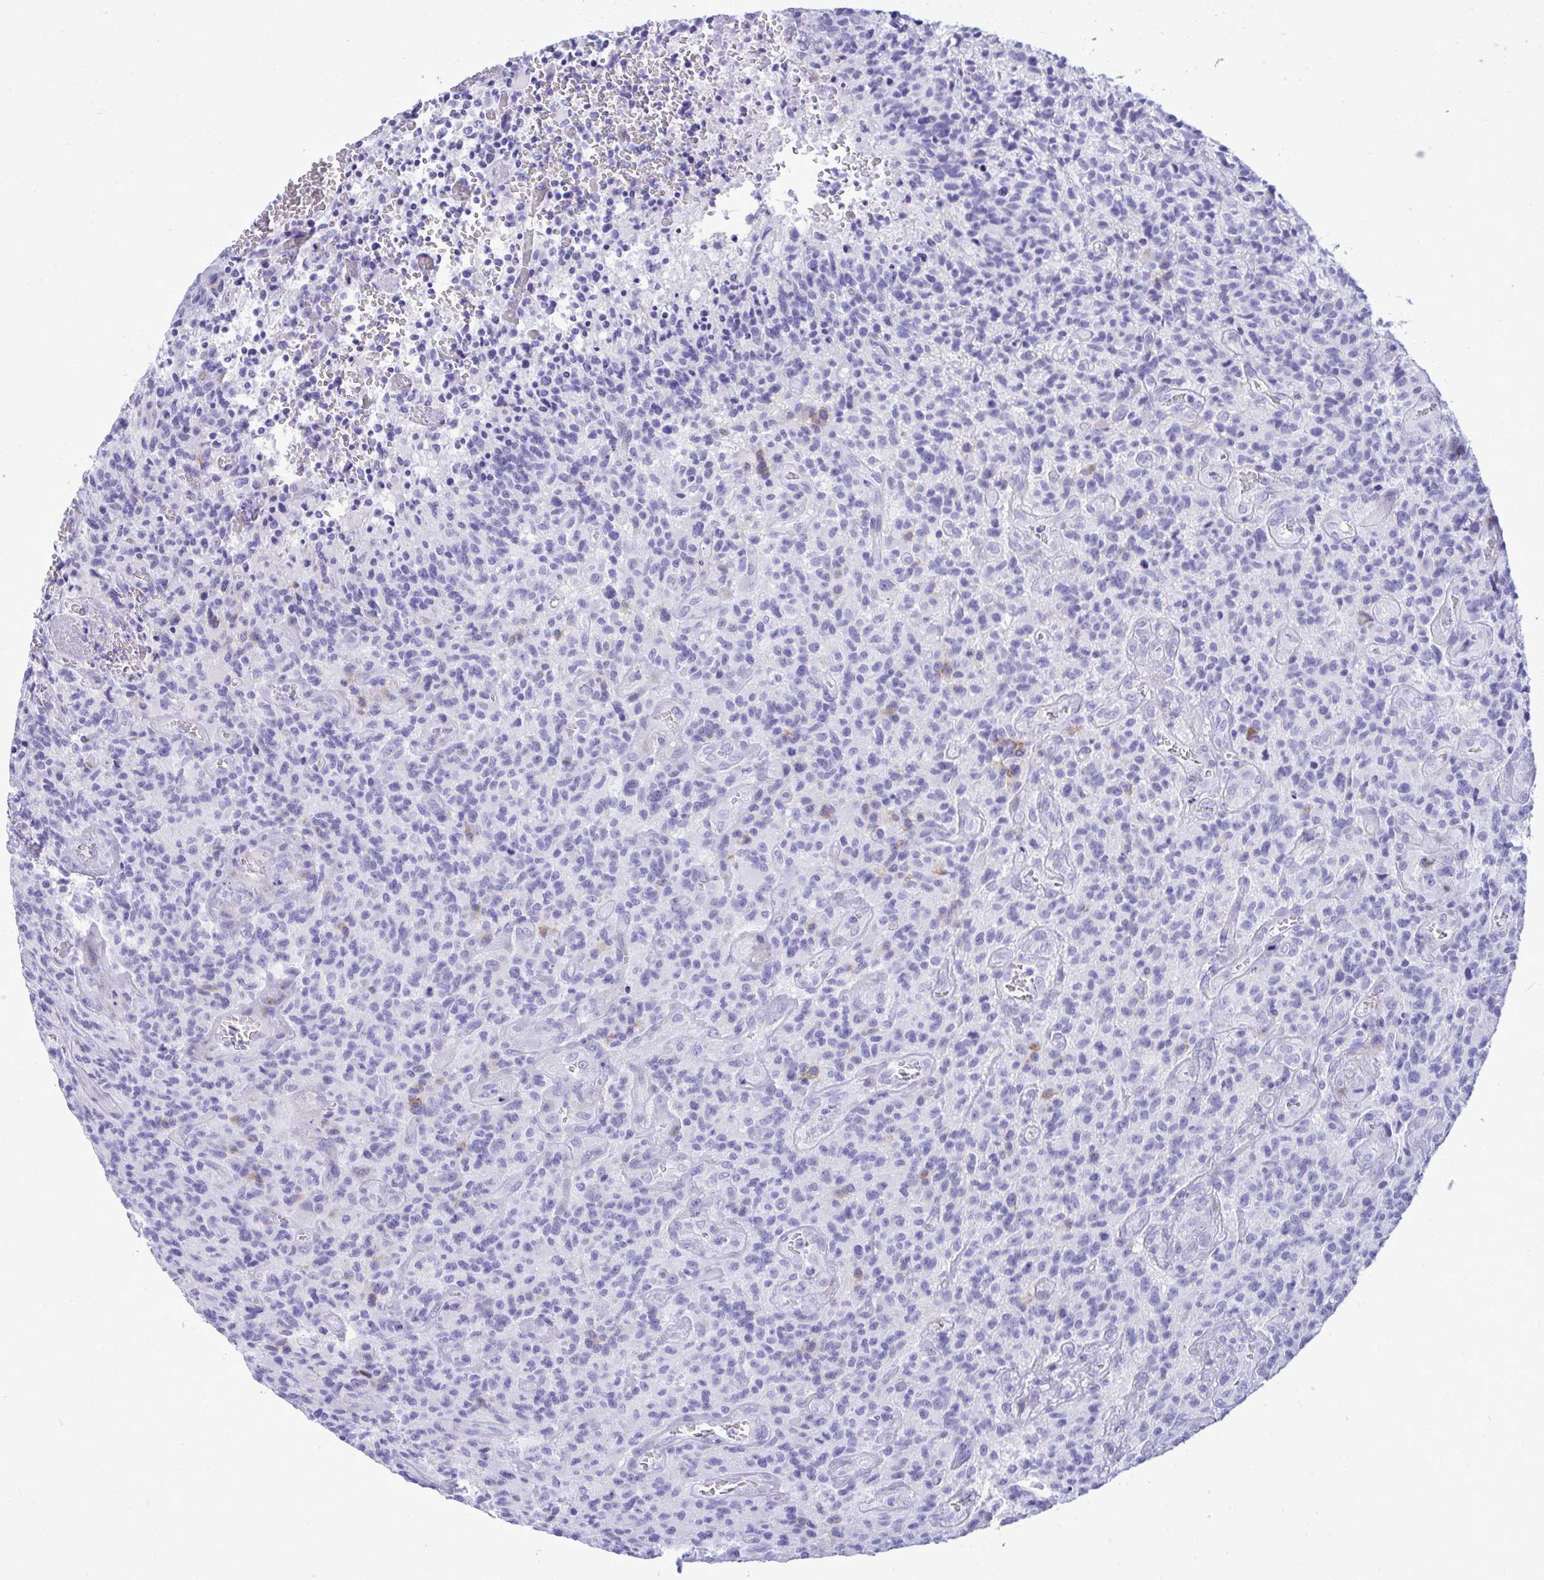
{"staining": {"intensity": "negative", "quantity": "none", "location": "none"}, "tissue": "glioma", "cell_type": "Tumor cells", "image_type": "cancer", "snomed": [{"axis": "morphology", "description": "Glioma, malignant, High grade"}, {"axis": "topography", "description": "Brain"}], "caption": "Immunohistochemistry (IHC) of glioma shows no expression in tumor cells.", "gene": "ANKDD1B", "patient": {"sex": "male", "age": 76}}